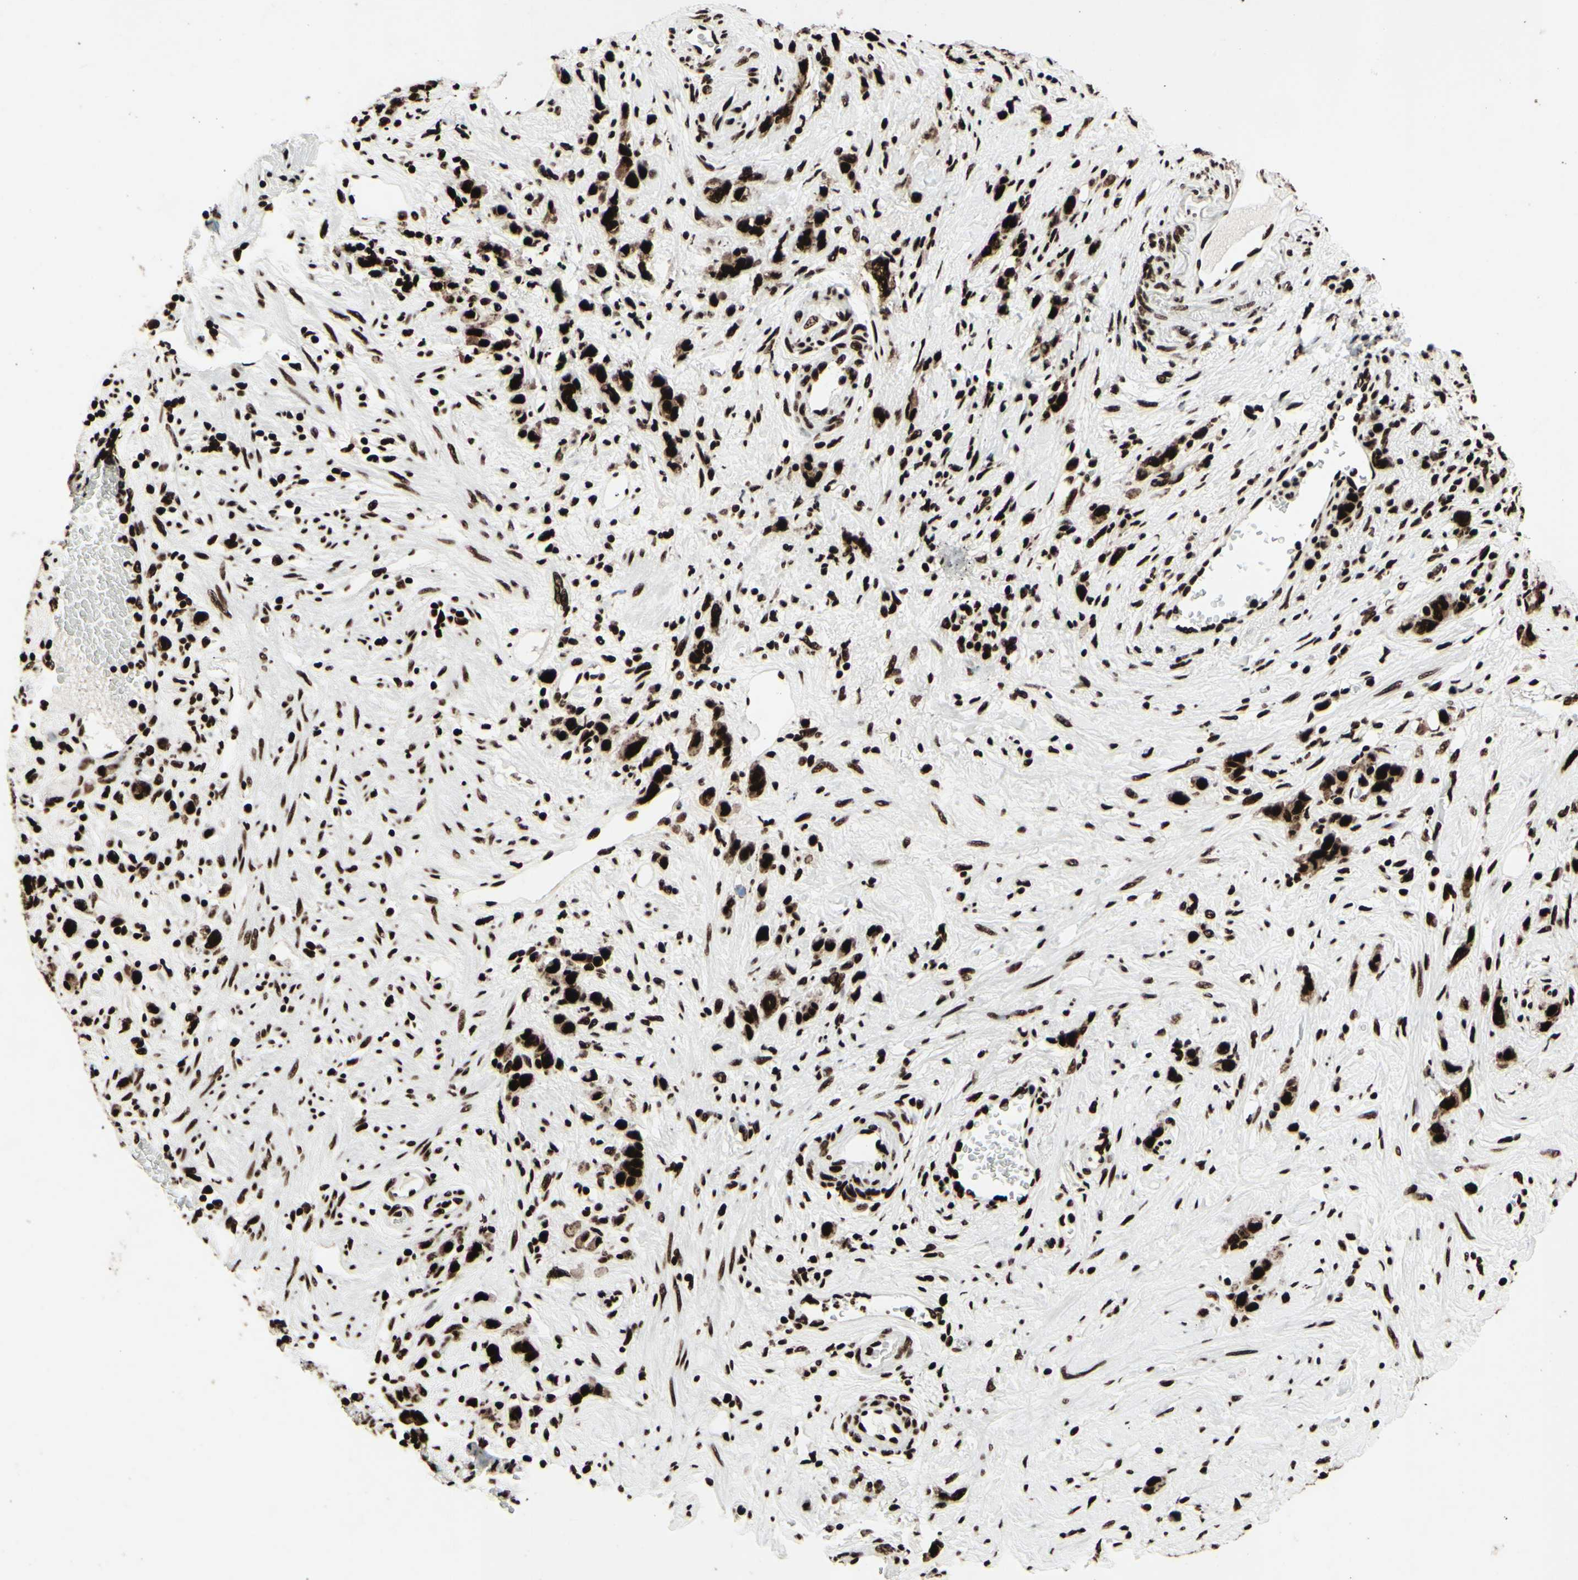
{"staining": {"intensity": "strong", "quantity": ">75%", "location": "nuclear"}, "tissue": "stomach cancer", "cell_type": "Tumor cells", "image_type": "cancer", "snomed": [{"axis": "morphology", "description": "Adenocarcinoma, NOS"}, {"axis": "morphology", "description": "Adenocarcinoma, High grade"}, {"axis": "topography", "description": "Stomach, upper"}, {"axis": "topography", "description": "Stomach, lower"}], "caption": "An immunohistochemistry (IHC) image of tumor tissue is shown. Protein staining in brown labels strong nuclear positivity in stomach cancer within tumor cells.", "gene": "U2AF2", "patient": {"sex": "female", "age": 65}}